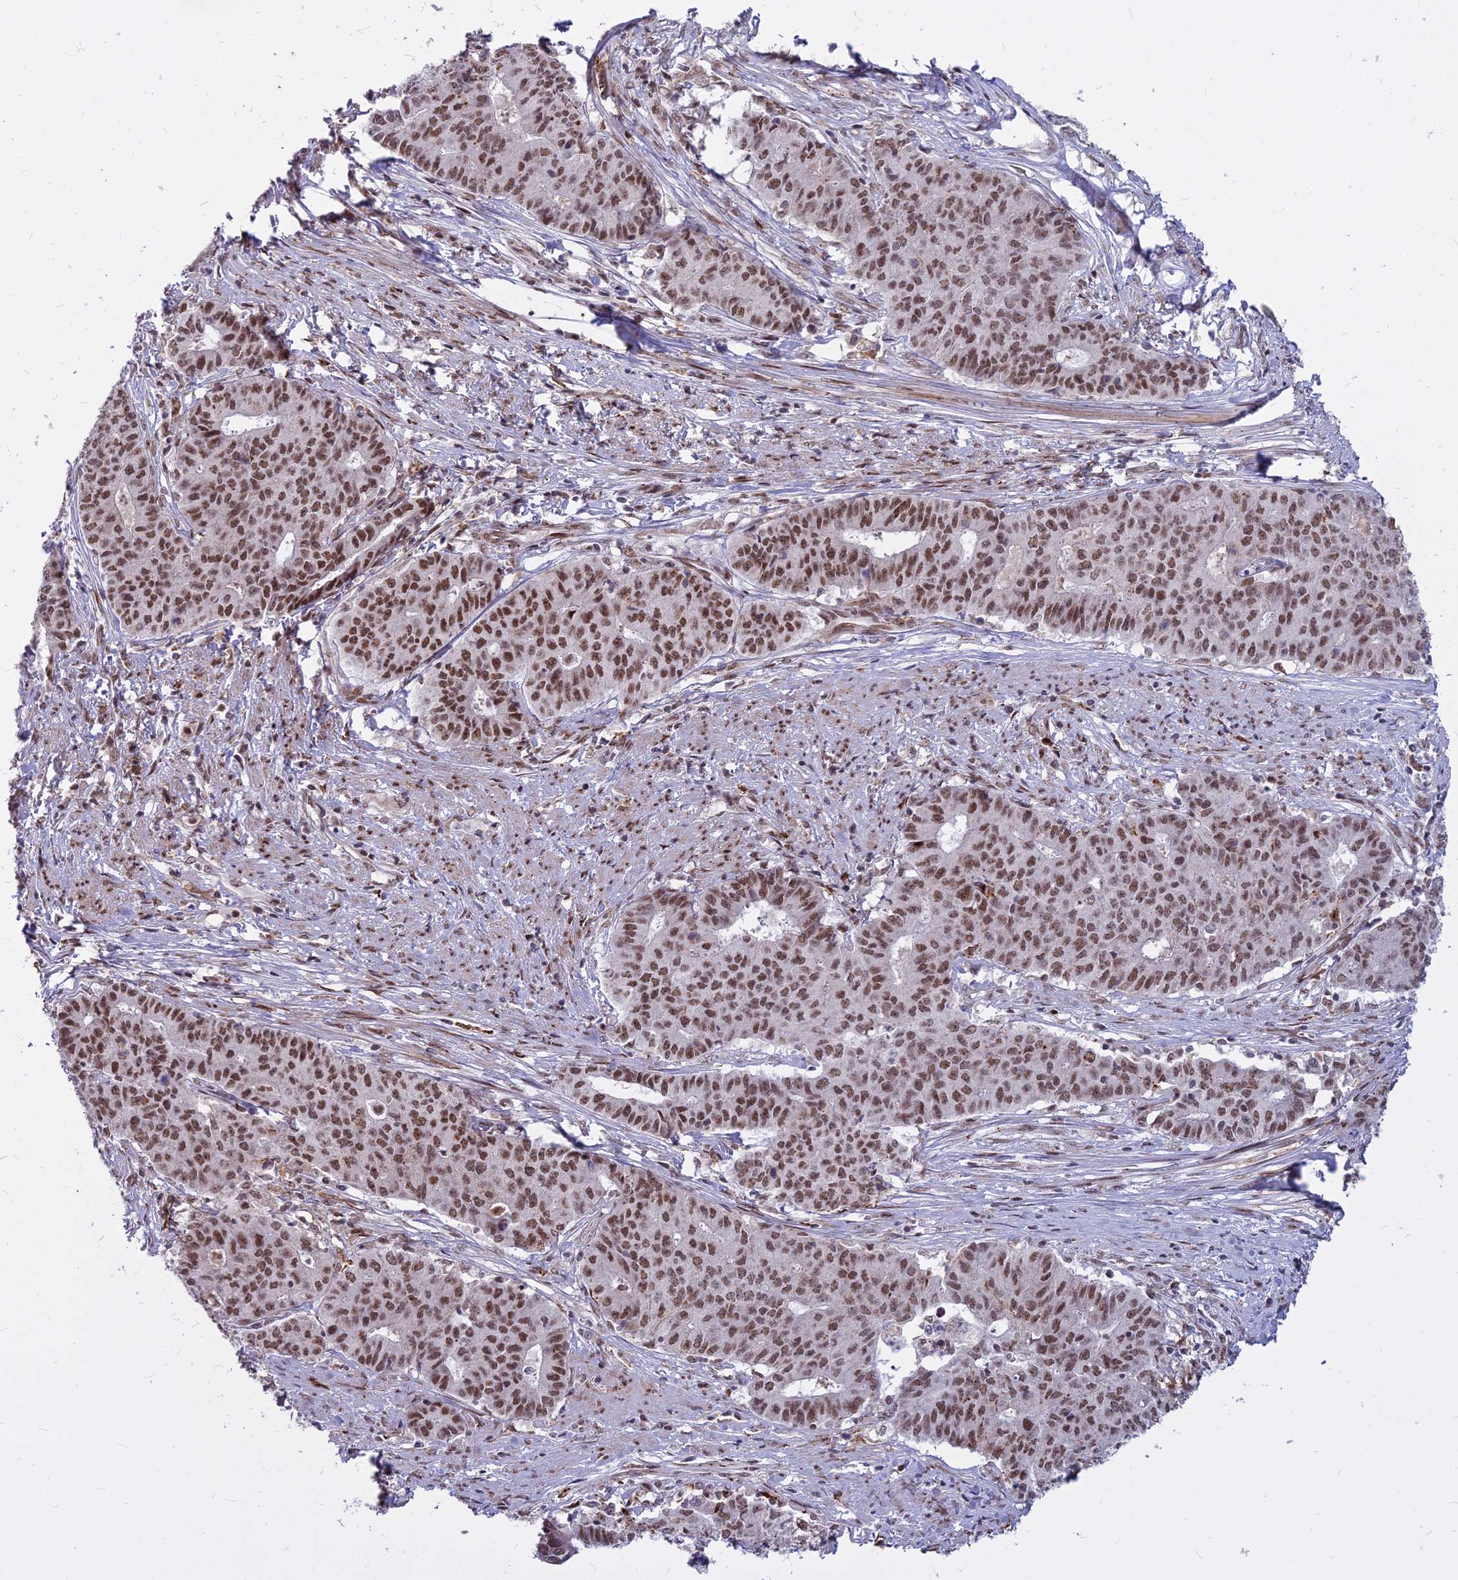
{"staining": {"intensity": "moderate", "quantity": ">75%", "location": "nuclear"}, "tissue": "endometrial cancer", "cell_type": "Tumor cells", "image_type": "cancer", "snomed": [{"axis": "morphology", "description": "Adenocarcinoma, NOS"}, {"axis": "topography", "description": "Endometrium"}], "caption": "Protein staining reveals moderate nuclear staining in approximately >75% of tumor cells in endometrial cancer.", "gene": "ALG10", "patient": {"sex": "female", "age": 59}}